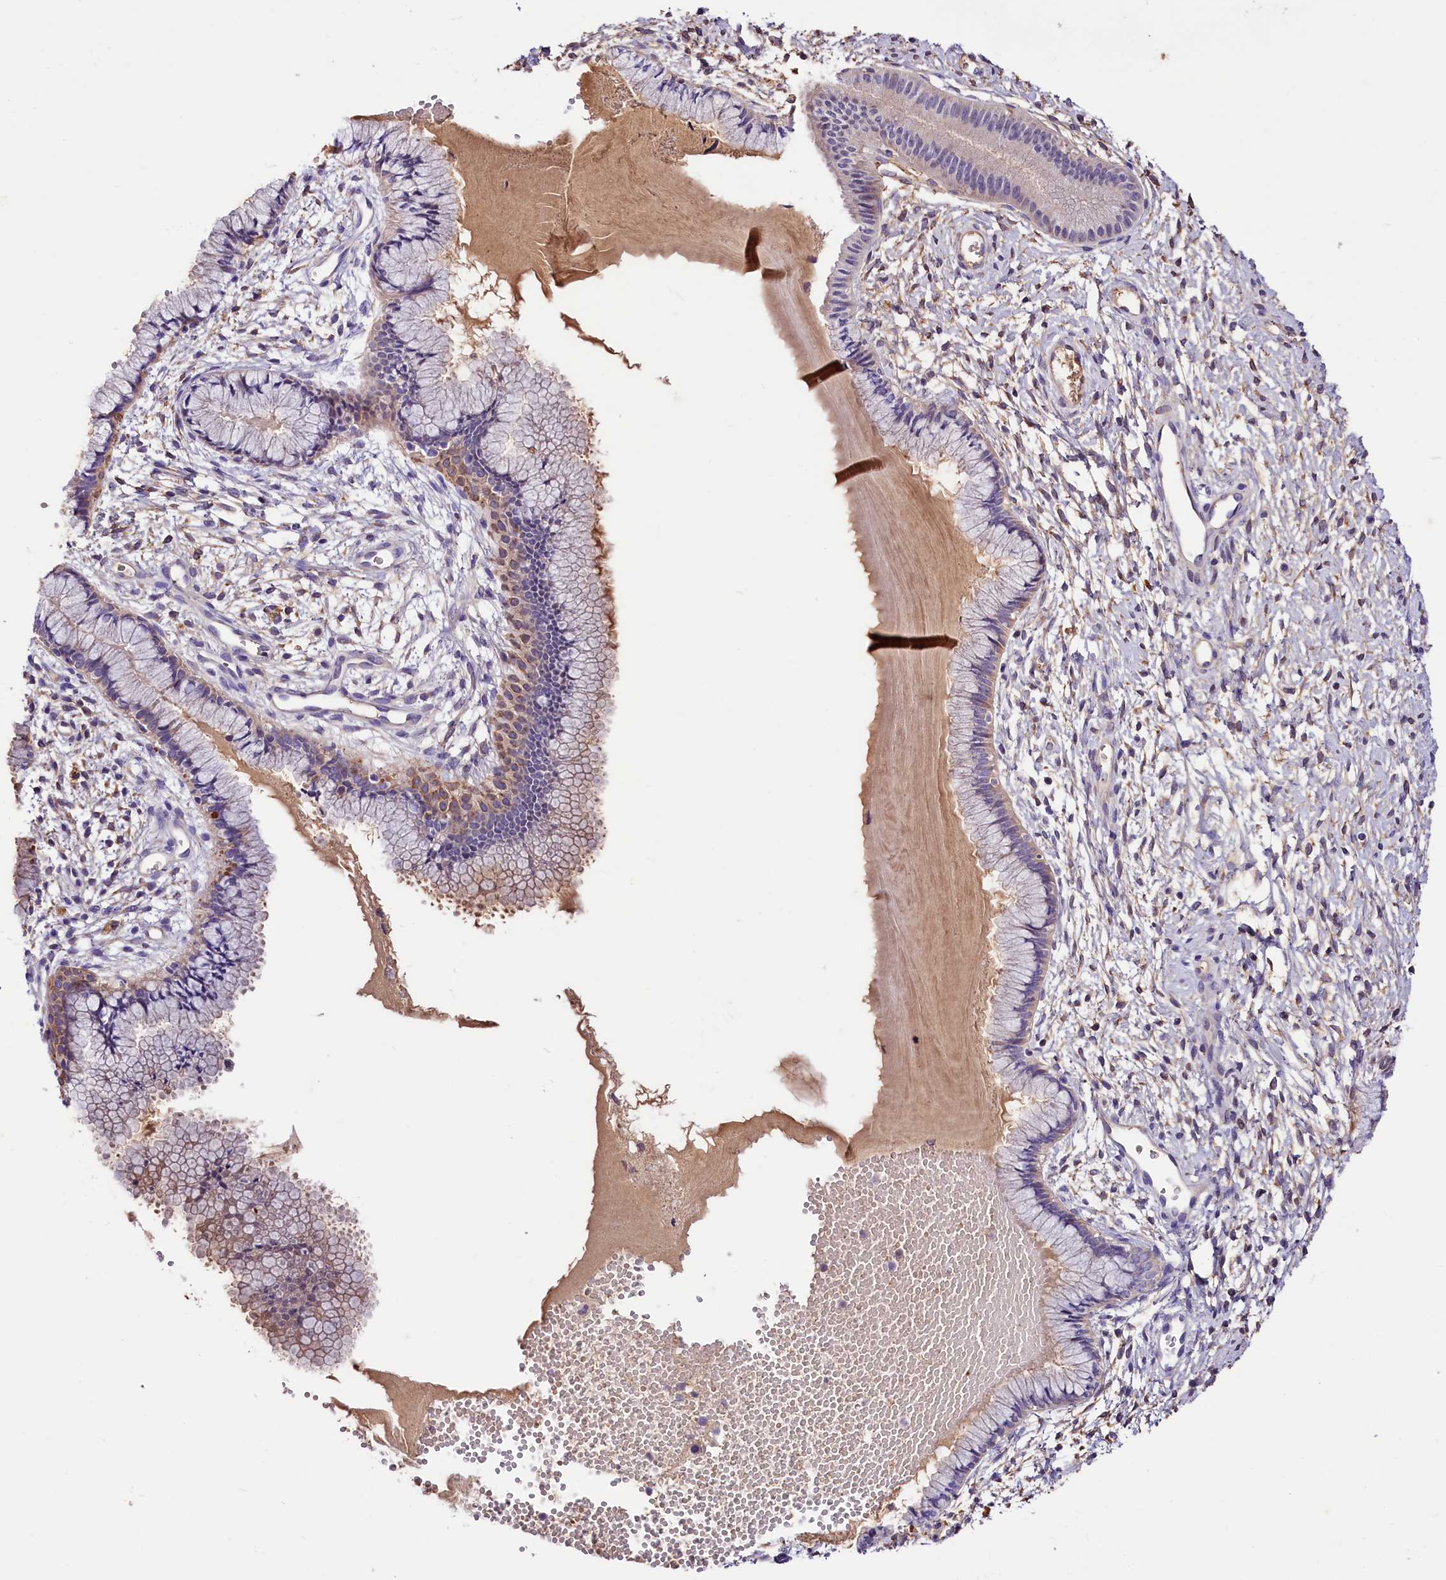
{"staining": {"intensity": "weak", "quantity": "<25%", "location": "cytoplasmic/membranous"}, "tissue": "cervix", "cell_type": "Glandular cells", "image_type": "normal", "snomed": [{"axis": "morphology", "description": "Normal tissue, NOS"}, {"axis": "topography", "description": "Cervix"}], "caption": "IHC of benign cervix displays no expression in glandular cells. (DAB immunohistochemistry visualized using brightfield microscopy, high magnification).", "gene": "ARMC6", "patient": {"sex": "female", "age": 42}}